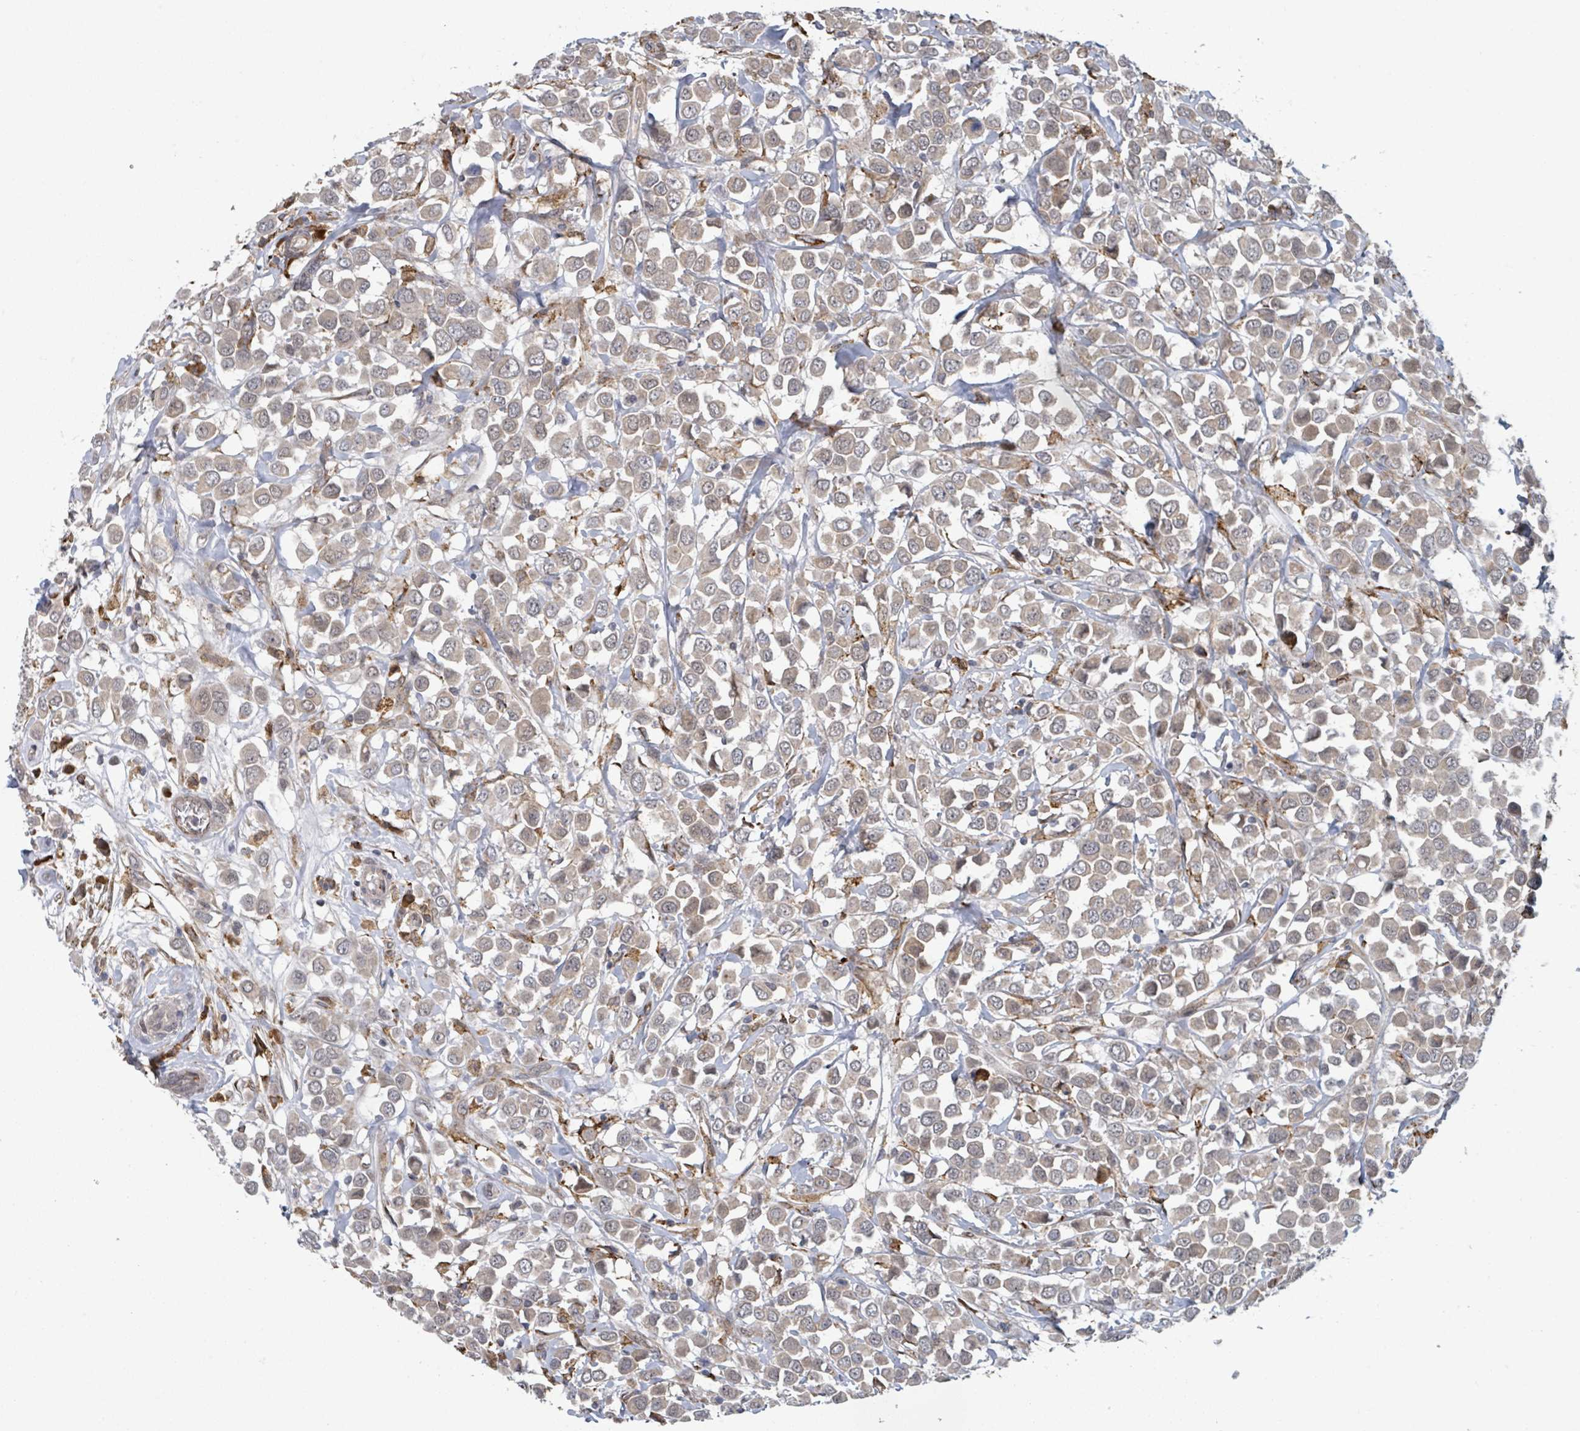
{"staining": {"intensity": "weak", "quantity": ">75%", "location": "cytoplasmic/membranous,nuclear"}, "tissue": "breast cancer", "cell_type": "Tumor cells", "image_type": "cancer", "snomed": [{"axis": "morphology", "description": "Duct carcinoma"}, {"axis": "topography", "description": "Breast"}], "caption": "IHC histopathology image of human breast cancer stained for a protein (brown), which displays low levels of weak cytoplasmic/membranous and nuclear positivity in approximately >75% of tumor cells.", "gene": "SHROOM2", "patient": {"sex": "female", "age": 61}}